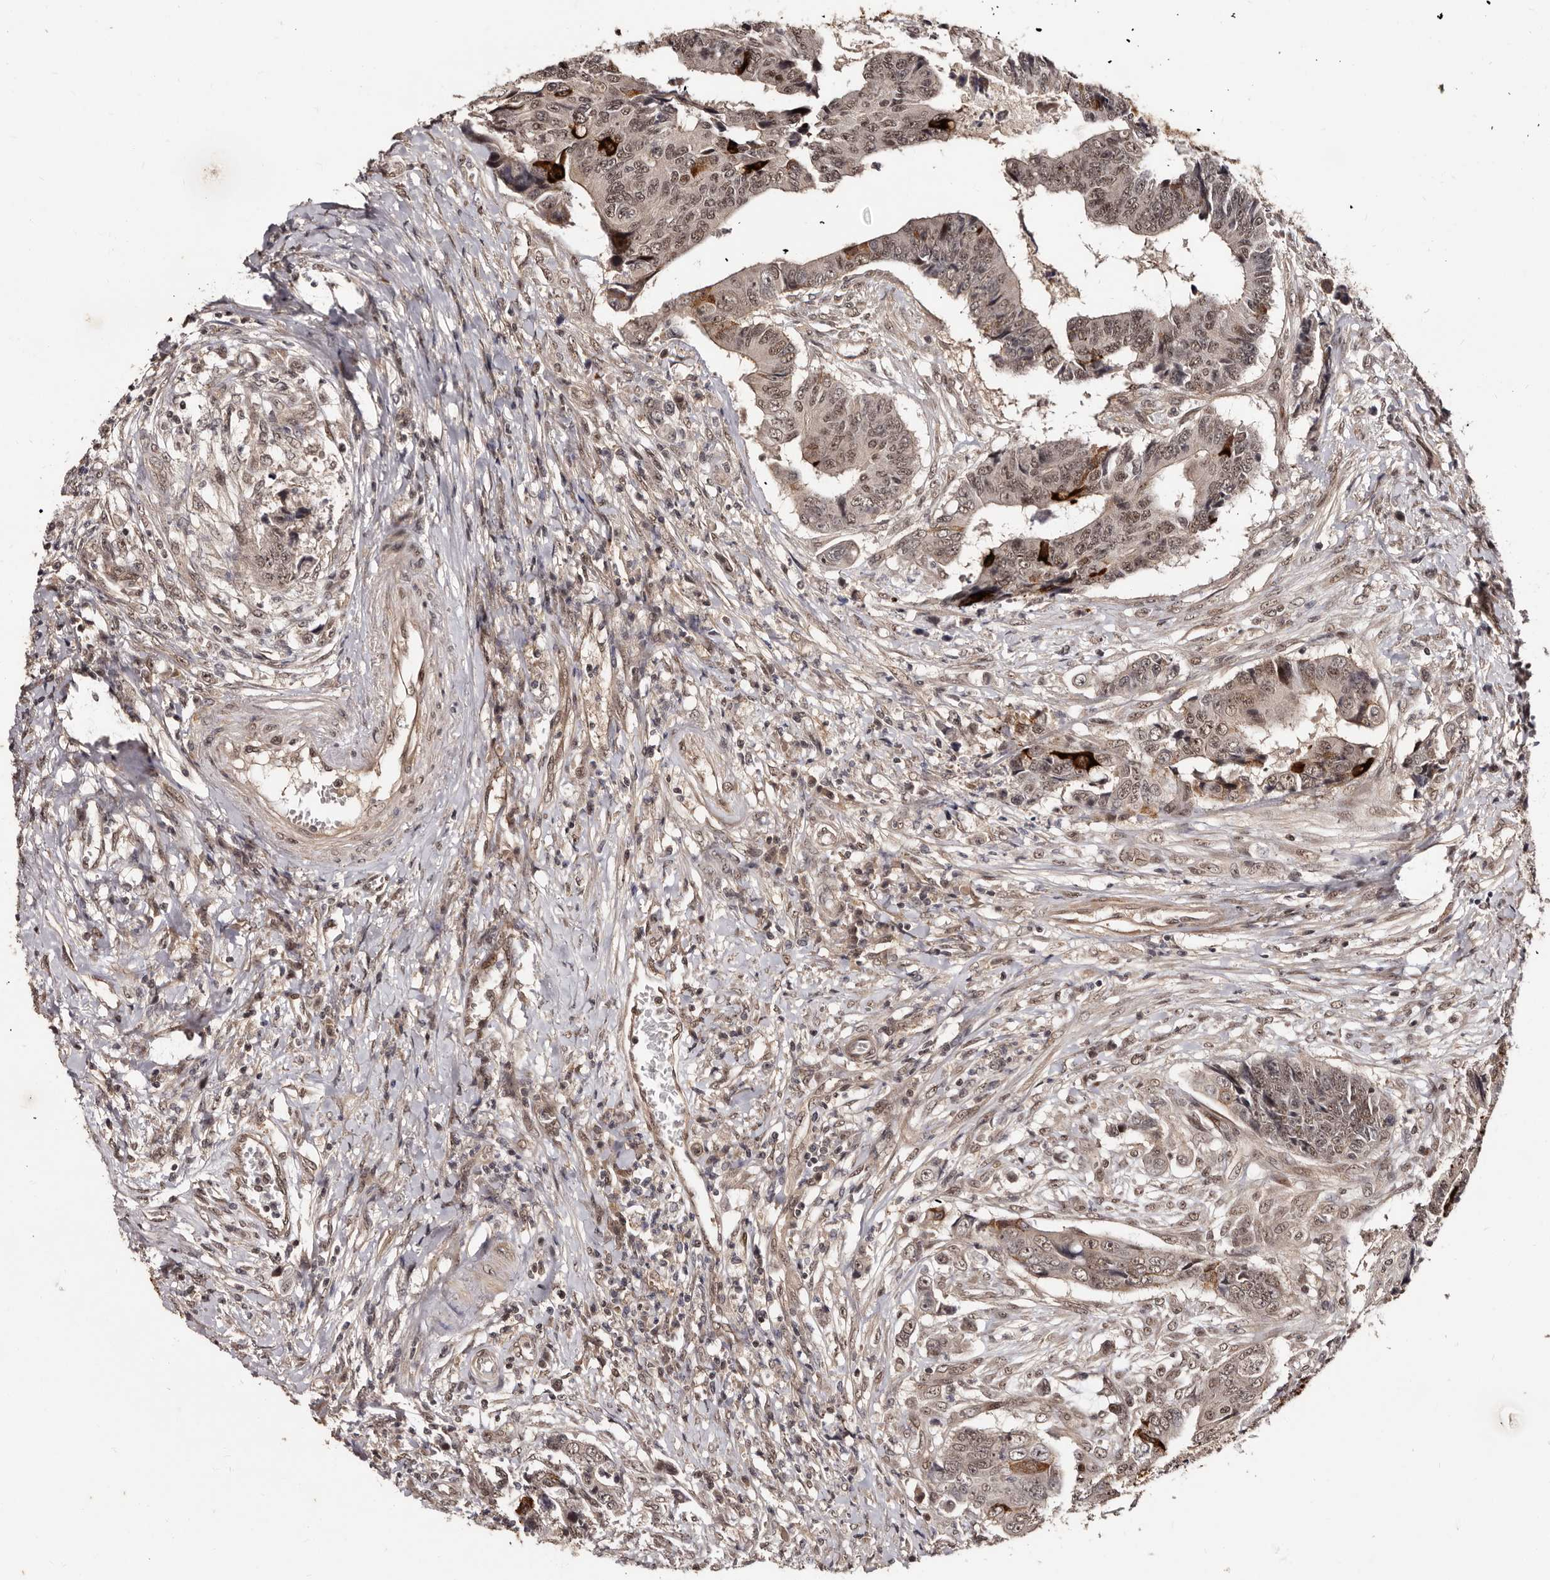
{"staining": {"intensity": "moderate", "quantity": "25%-75%", "location": "nuclear"}, "tissue": "colorectal cancer", "cell_type": "Tumor cells", "image_type": "cancer", "snomed": [{"axis": "morphology", "description": "Adenocarcinoma, NOS"}, {"axis": "topography", "description": "Rectum"}], "caption": "This micrograph exhibits IHC staining of colorectal adenocarcinoma, with medium moderate nuclear staining in about 25%-75% of tumor cells.", "gene": "TBC1D22B", "patient": {"sex": "male", "age": 84}}